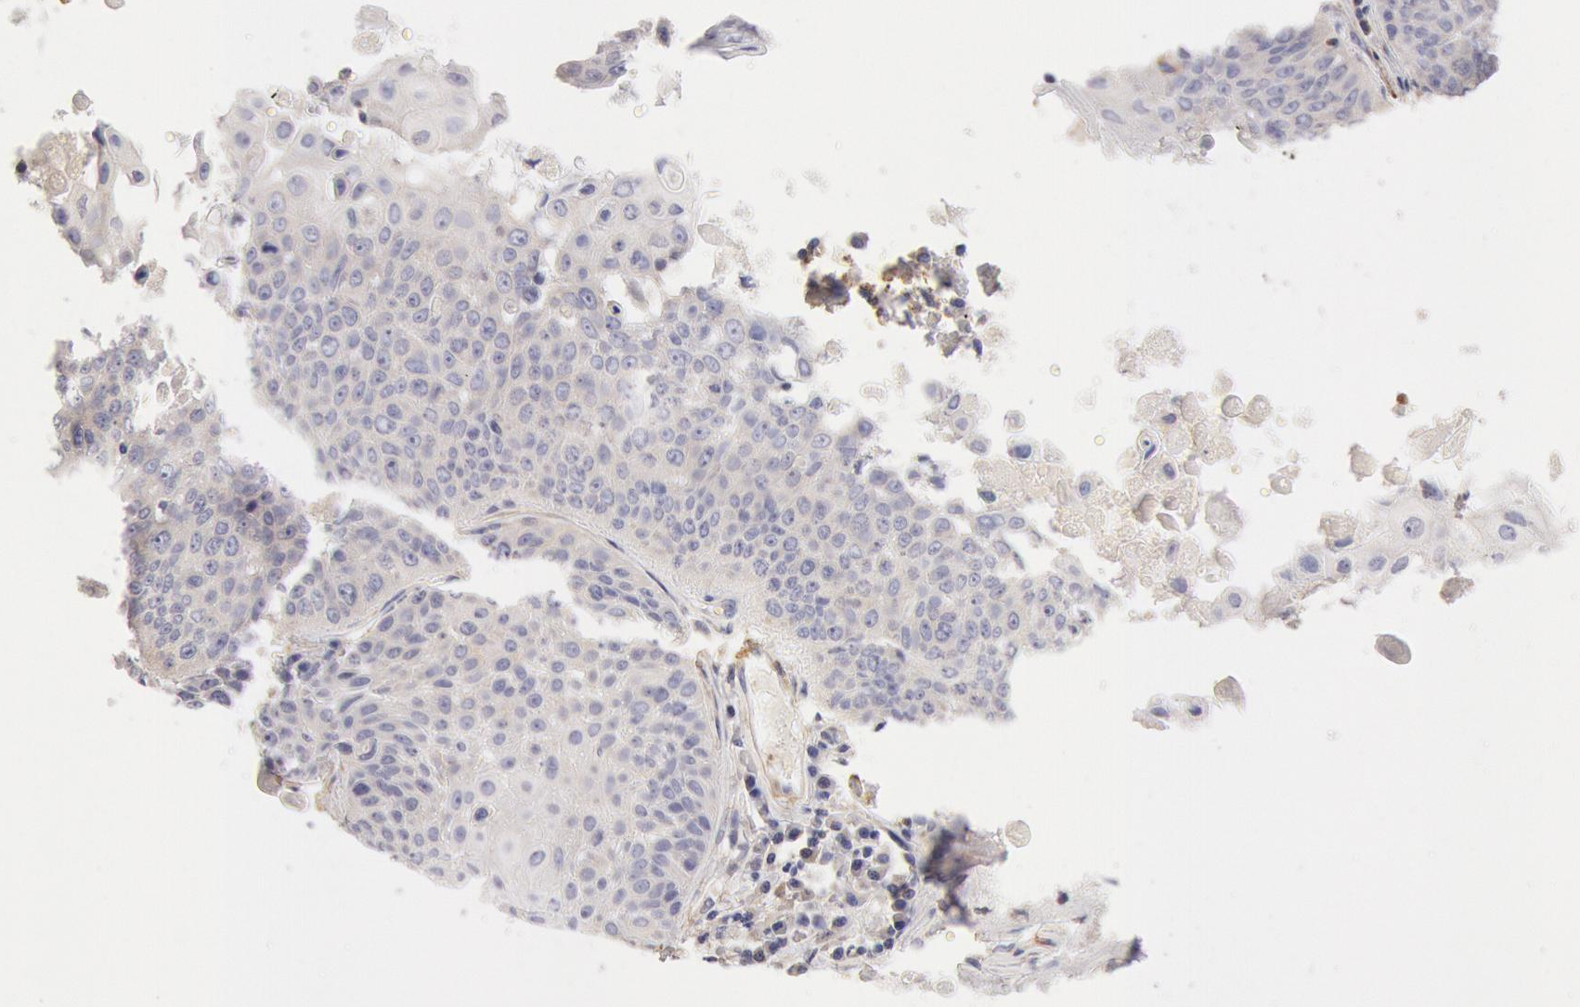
{"staining": {"intensity": "negative", "quantity": "none", "location": "none"}, "tissue": "lung cancer", "cell_type": "Tumor cells", "image_type": "cancer", "snomed": [{"axis": "morphology", "description": "Adenocarcinoma, NOS"}, {"axis": "topography", "description": "Lung"}], "caption": "An image of human lung cancer is negative for staining in tumor cells.", "gene": "TMED8", "patient": {"sex": "male", "age": 60}}